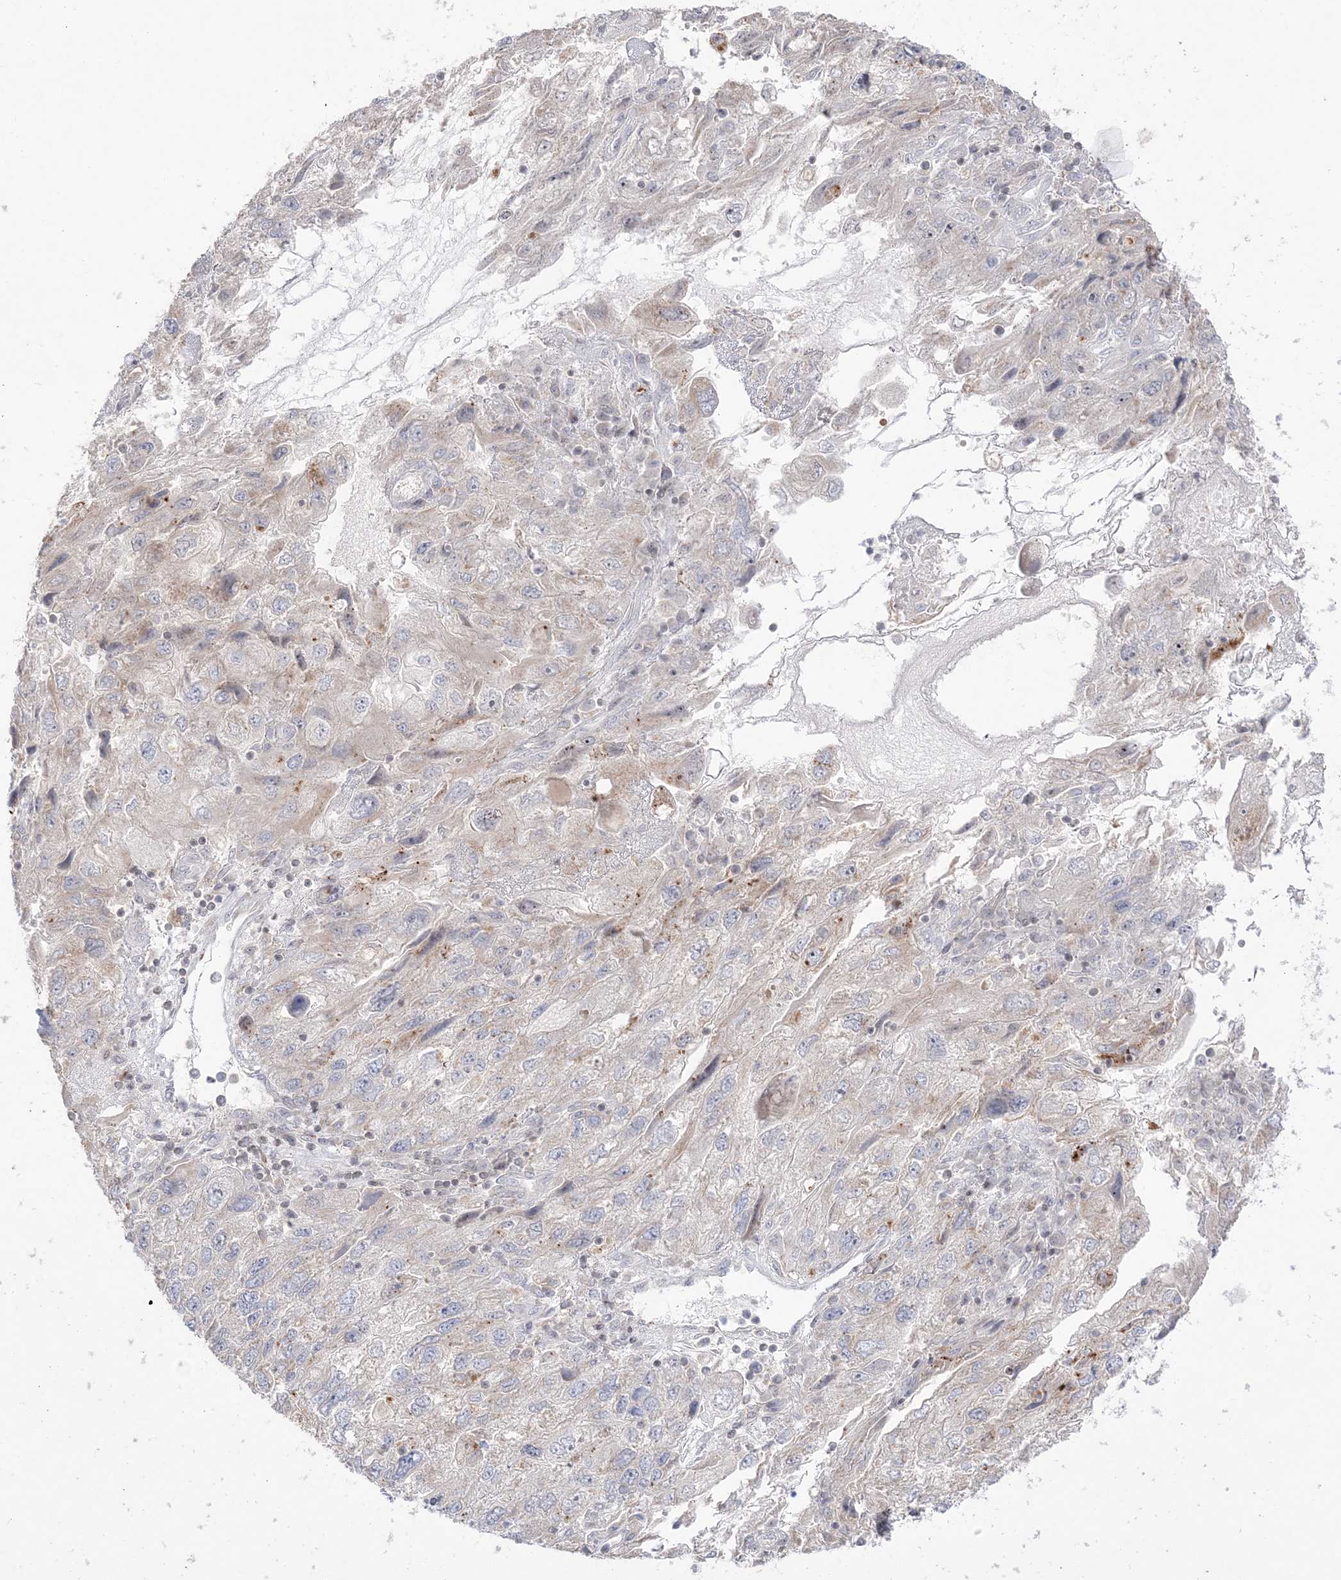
{"staining": {"intensity": "weak", "quantity": "<25%", "location": "cytoplasmic/membranous"}, "tissue": "endometrial cancer", "cell_type": "Tumor cells", "image_type": "cancer", "snomed": [{"axis": "morphology", "description": "Adenocarcinoma, NOS"}, {"axis": "topography", "description": "Endometrium"}], "caption": "Tumor cells are negative for protein expression in human endometrial cancer. The staining was performed using DAB to visualize the protein expression in brown, while the nuclei were stained in blue with hematoxylin (Magnification: 20x).", "gene": "SH3BP4", "patient": {"sex": "female", "age": 49}}